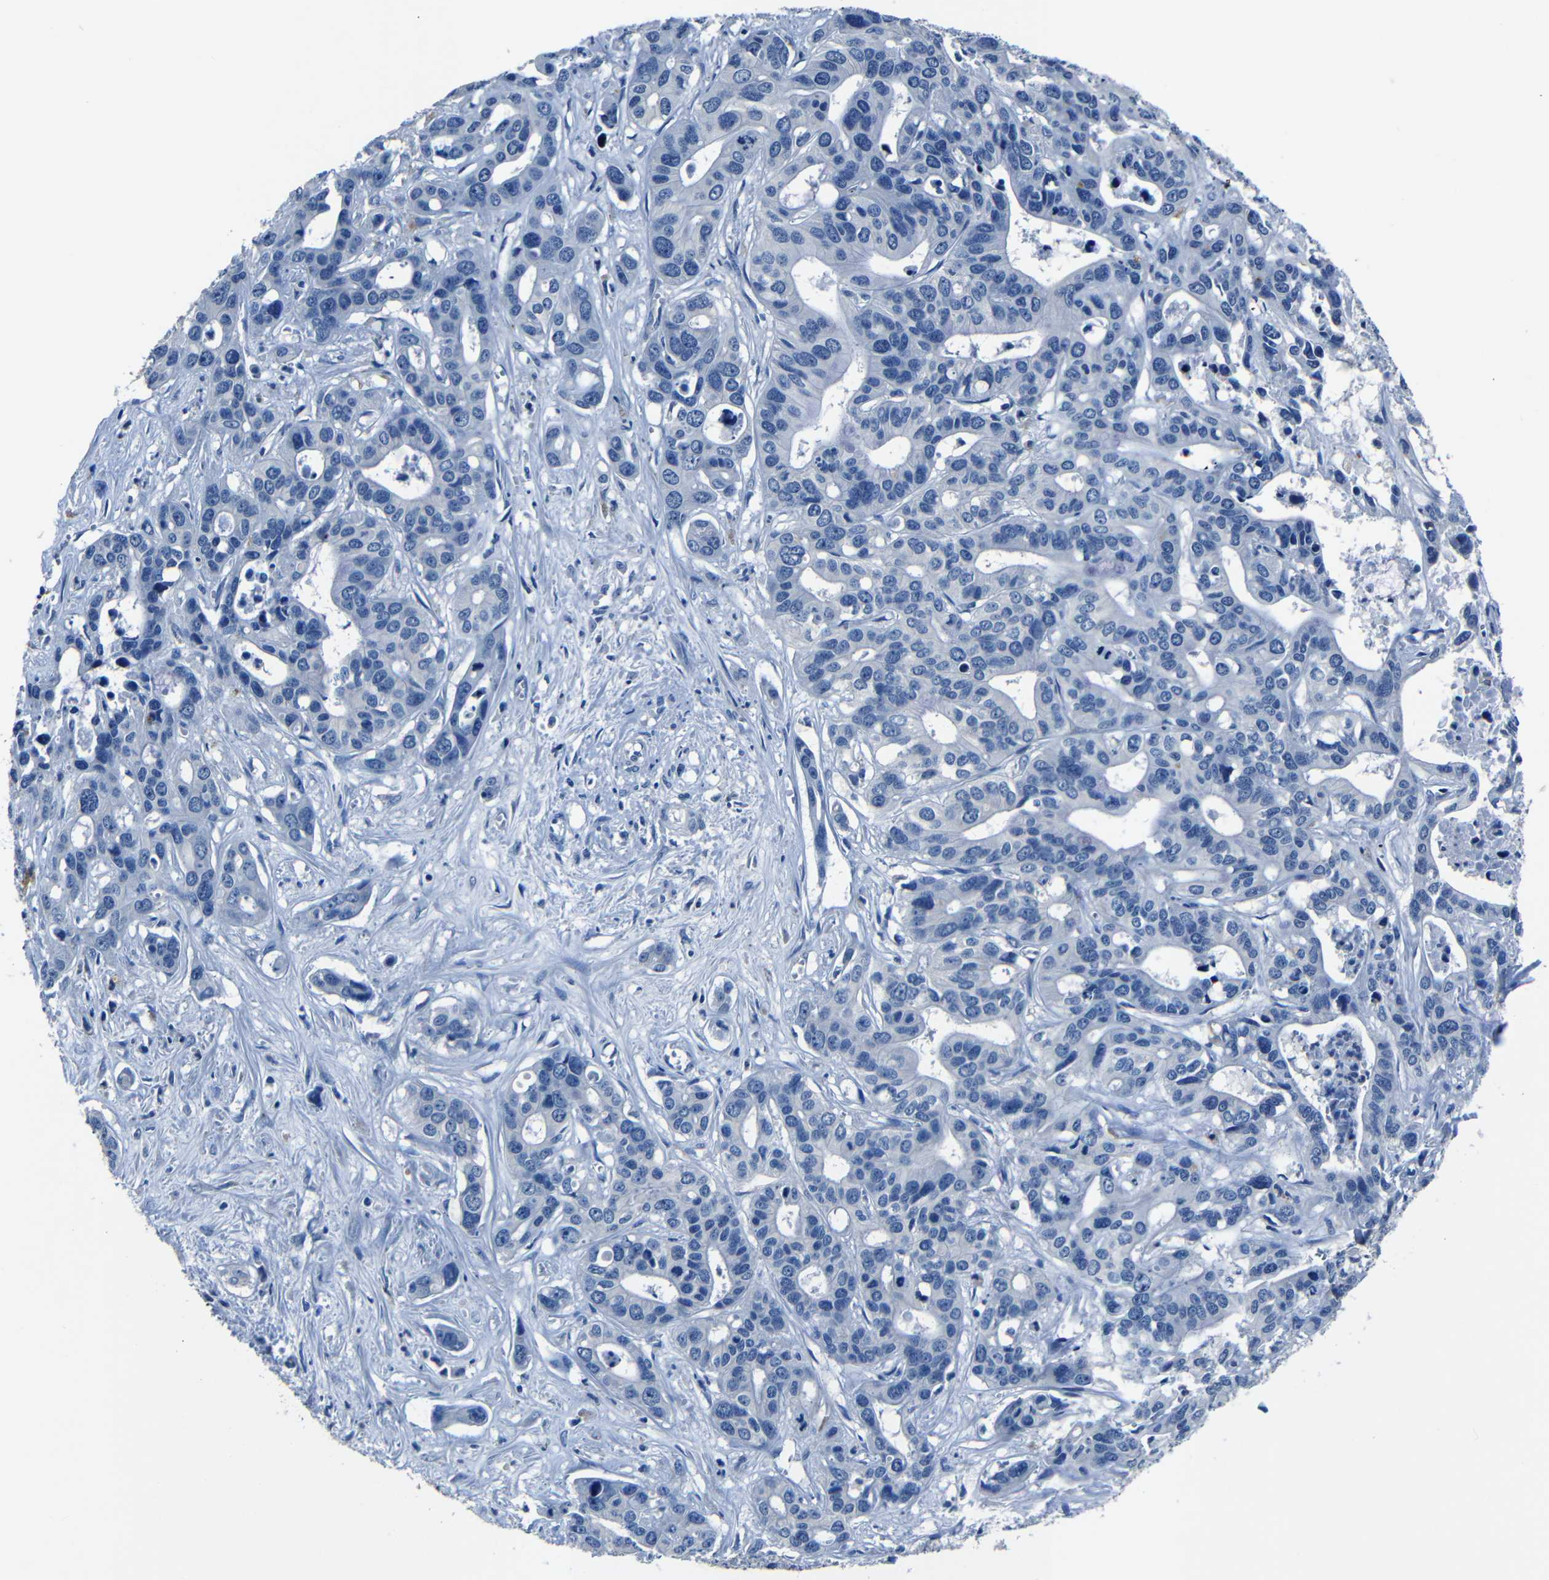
{"staining": {"intensity": "negative", "quantity": "none", "location": "none"}, "tissue": "liver cancer", "cell_type": "Tumor cells", "image_type": "cancer", "snomed": [{"axis": "morphology", "description": "Cholangiocarcinoma"}, {"axis": "topography", "description": "Liver"}], "caption": "DAB immunohistochemical staining of liver cholangiocarcinoma displays no significant expression in tumor cells.", "gene": "NCMAP", "patient": {"sex": "female", "age": 65}}